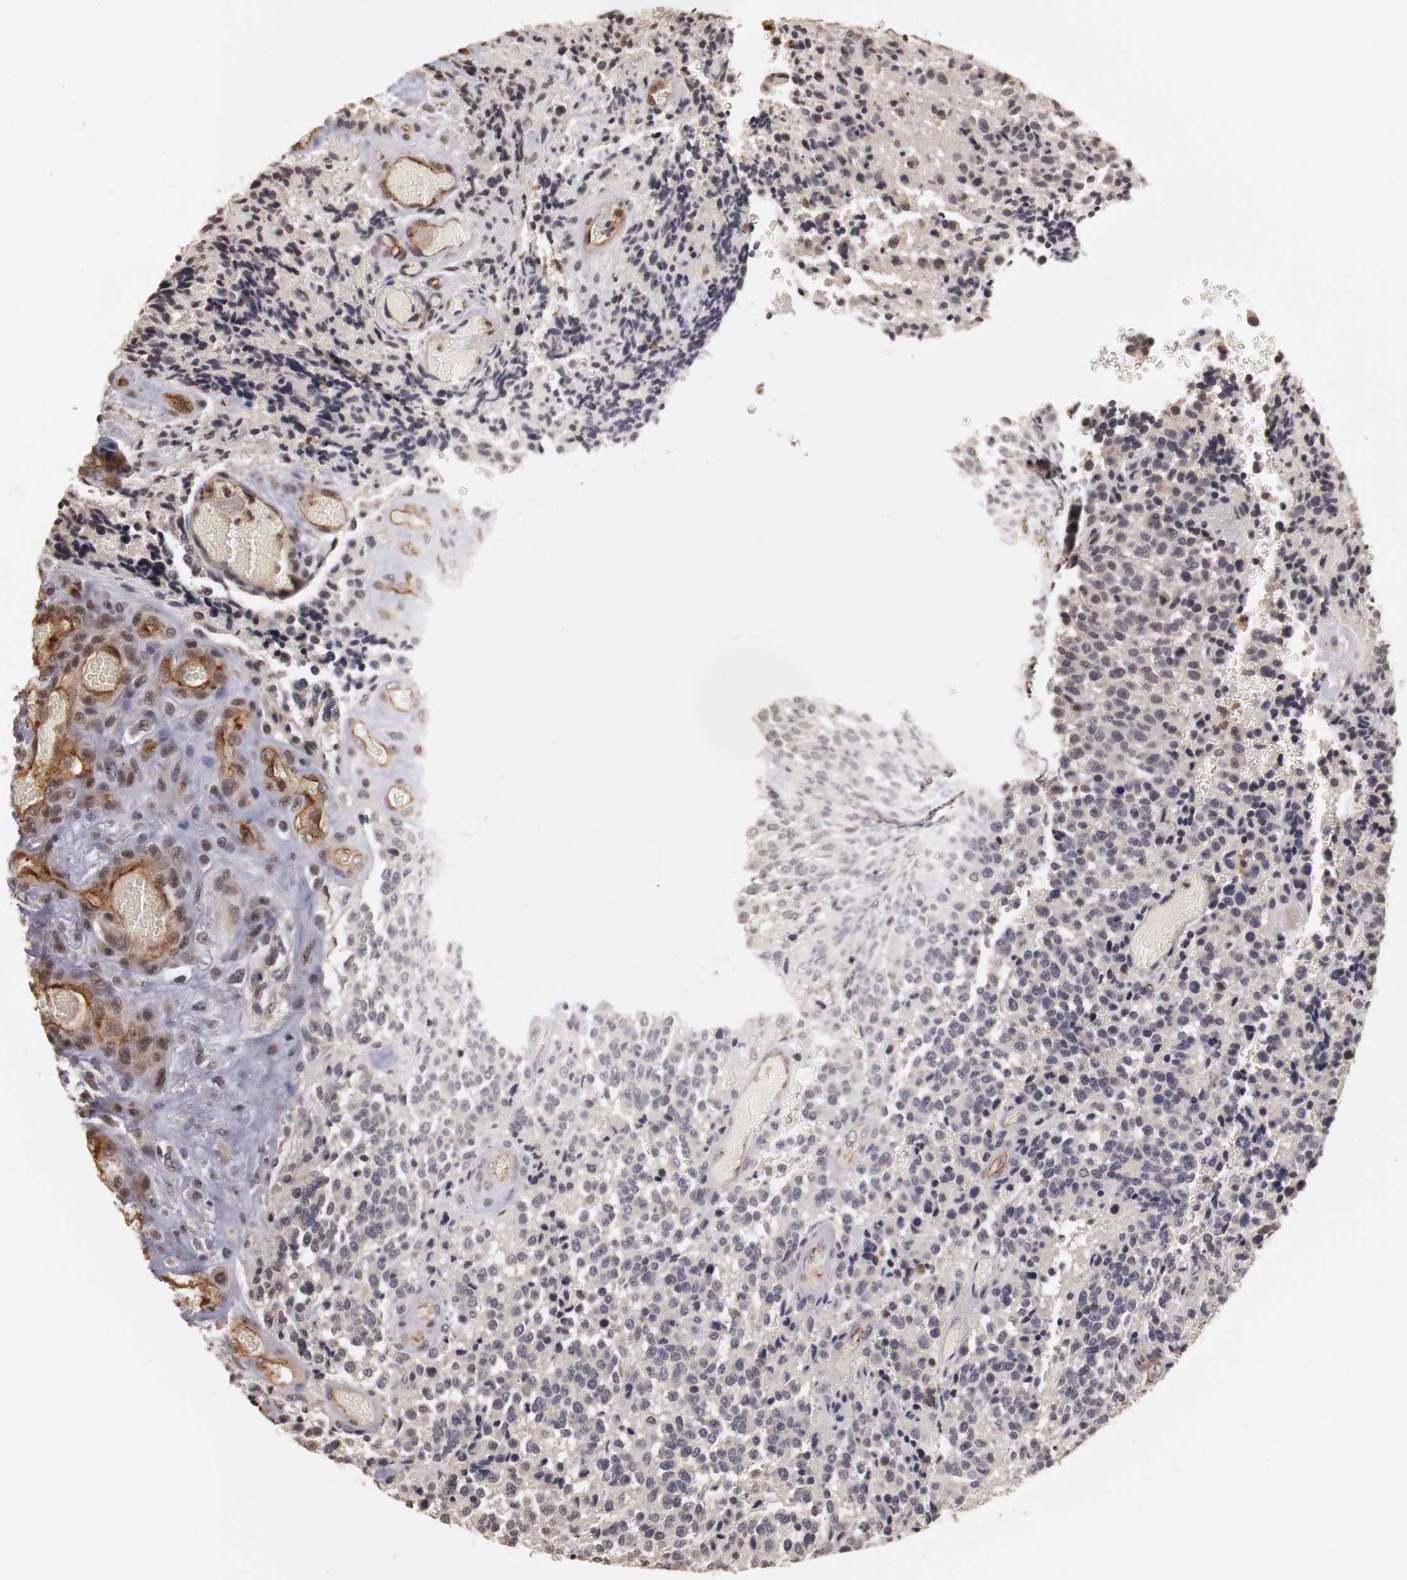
{"staining": {"intensity": "negative", "quantity": "none", "location": "none"}, "tissue": "glioma", "cell_type": "Tumor cells", "image_type": "cancer", "snomed": [{"axis": "morphology", "description": "Glioma, malignant, High grade"}, {"axis": "topography", "description": "Brain"}], "caption": "The histopathology image demonstrates no staining of tumor cells in high-grade glioma (malignant).", "gene": "PLEKHA1", "patient": {"sex": "male", "age": 36}}